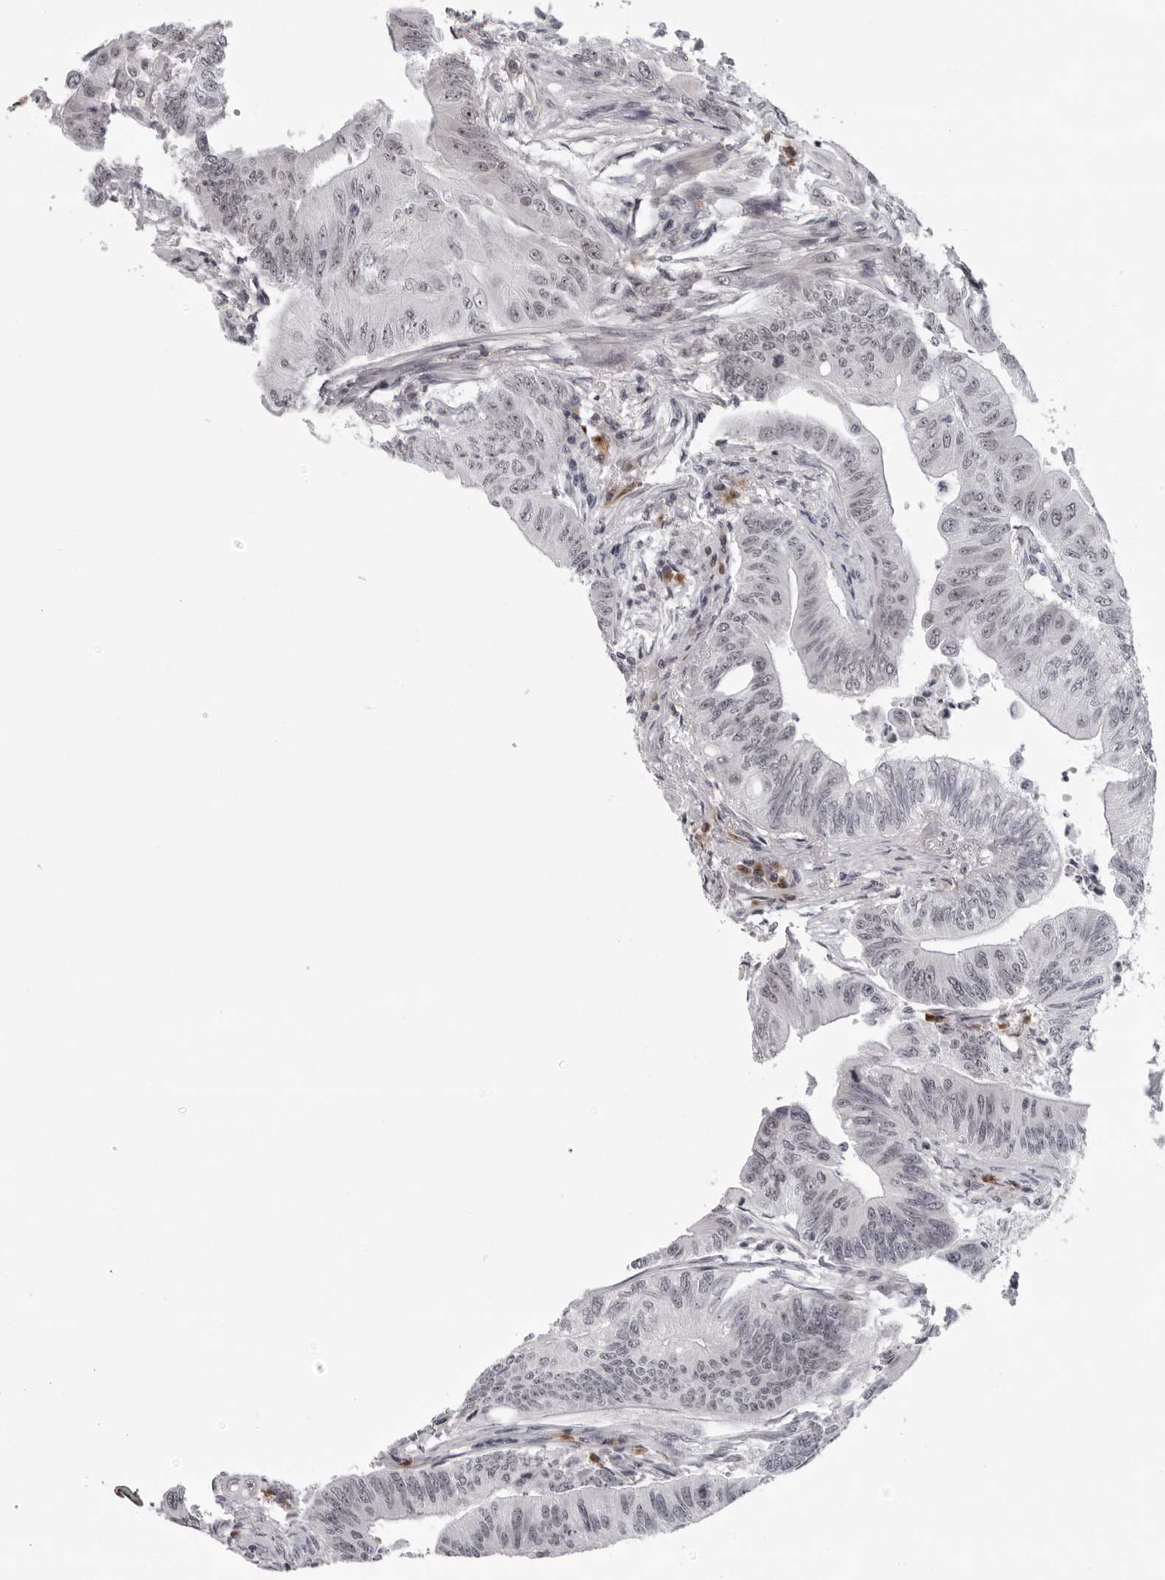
{"staining": {"intensity": "weak", "quantity": "25%-75%", "location": "nuclear"}, "tissue": "colorectal cancer", "cell_type": "Tumor cells", "image_type": "cancer", "snomed": [{"axis": "morphology", "description": "Adenoma, NOS"}, {"axis": "morphology", "description": "Adenocarcinoma, NOS"}, {"axis": "topography", "description": "Colon"}], "caption": "Immunohistochemistry (IHC) (DAB) staining of human adenocarcinoma (colorectal) reveals weak nuclear protein staining in approximately 25%-75% of tumor cells. (DAB IHC, brown staining for protein, blue staining for nuclei).", "gene": "EXOSC10", "patient": {"sex": "male", "age": 79}}